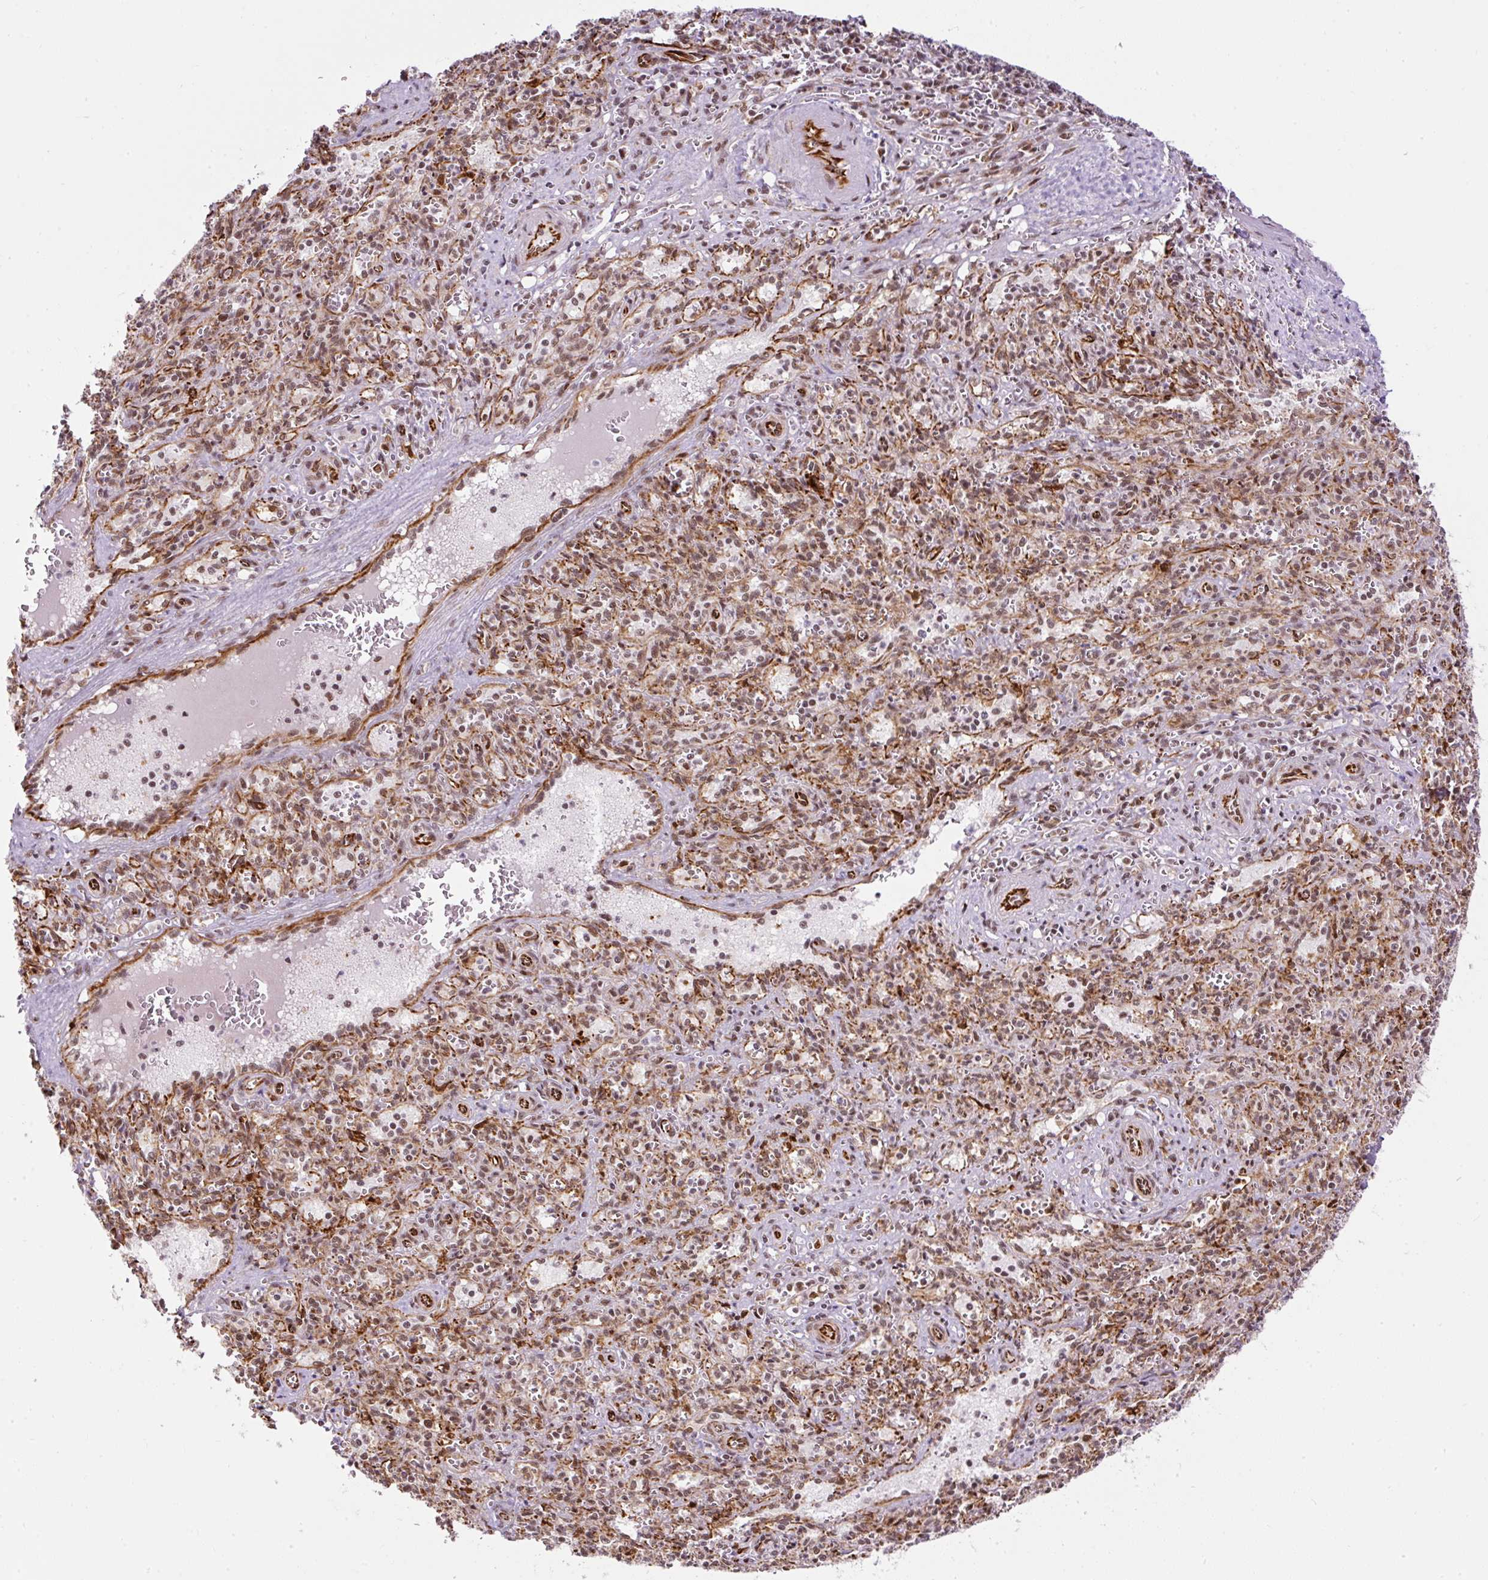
{"staining": {"intensity": "weak", "quantity": "<25%", "location": "nuclear"}, "tissue": "spleen", "cell_type": "Cells in red pulp", "image_type": "normal", "snomed": [{"axis": "morphology", "description": "Normal tissue, NOS"}, {"axis": "topography", "description": "Spleen"}], "caption": "A histopathology image of spleen stained for a protein exhibits no brown staining in cells in red pulp. (Stains: DAB (3,3'-diaminobenzidine) immunohistochemistry with hematoxylin counter stain, Microscopy: brightfield microscopy at high magnification).", "gene": "FMC1", "patient": {"sex": "female", "age": 26}}